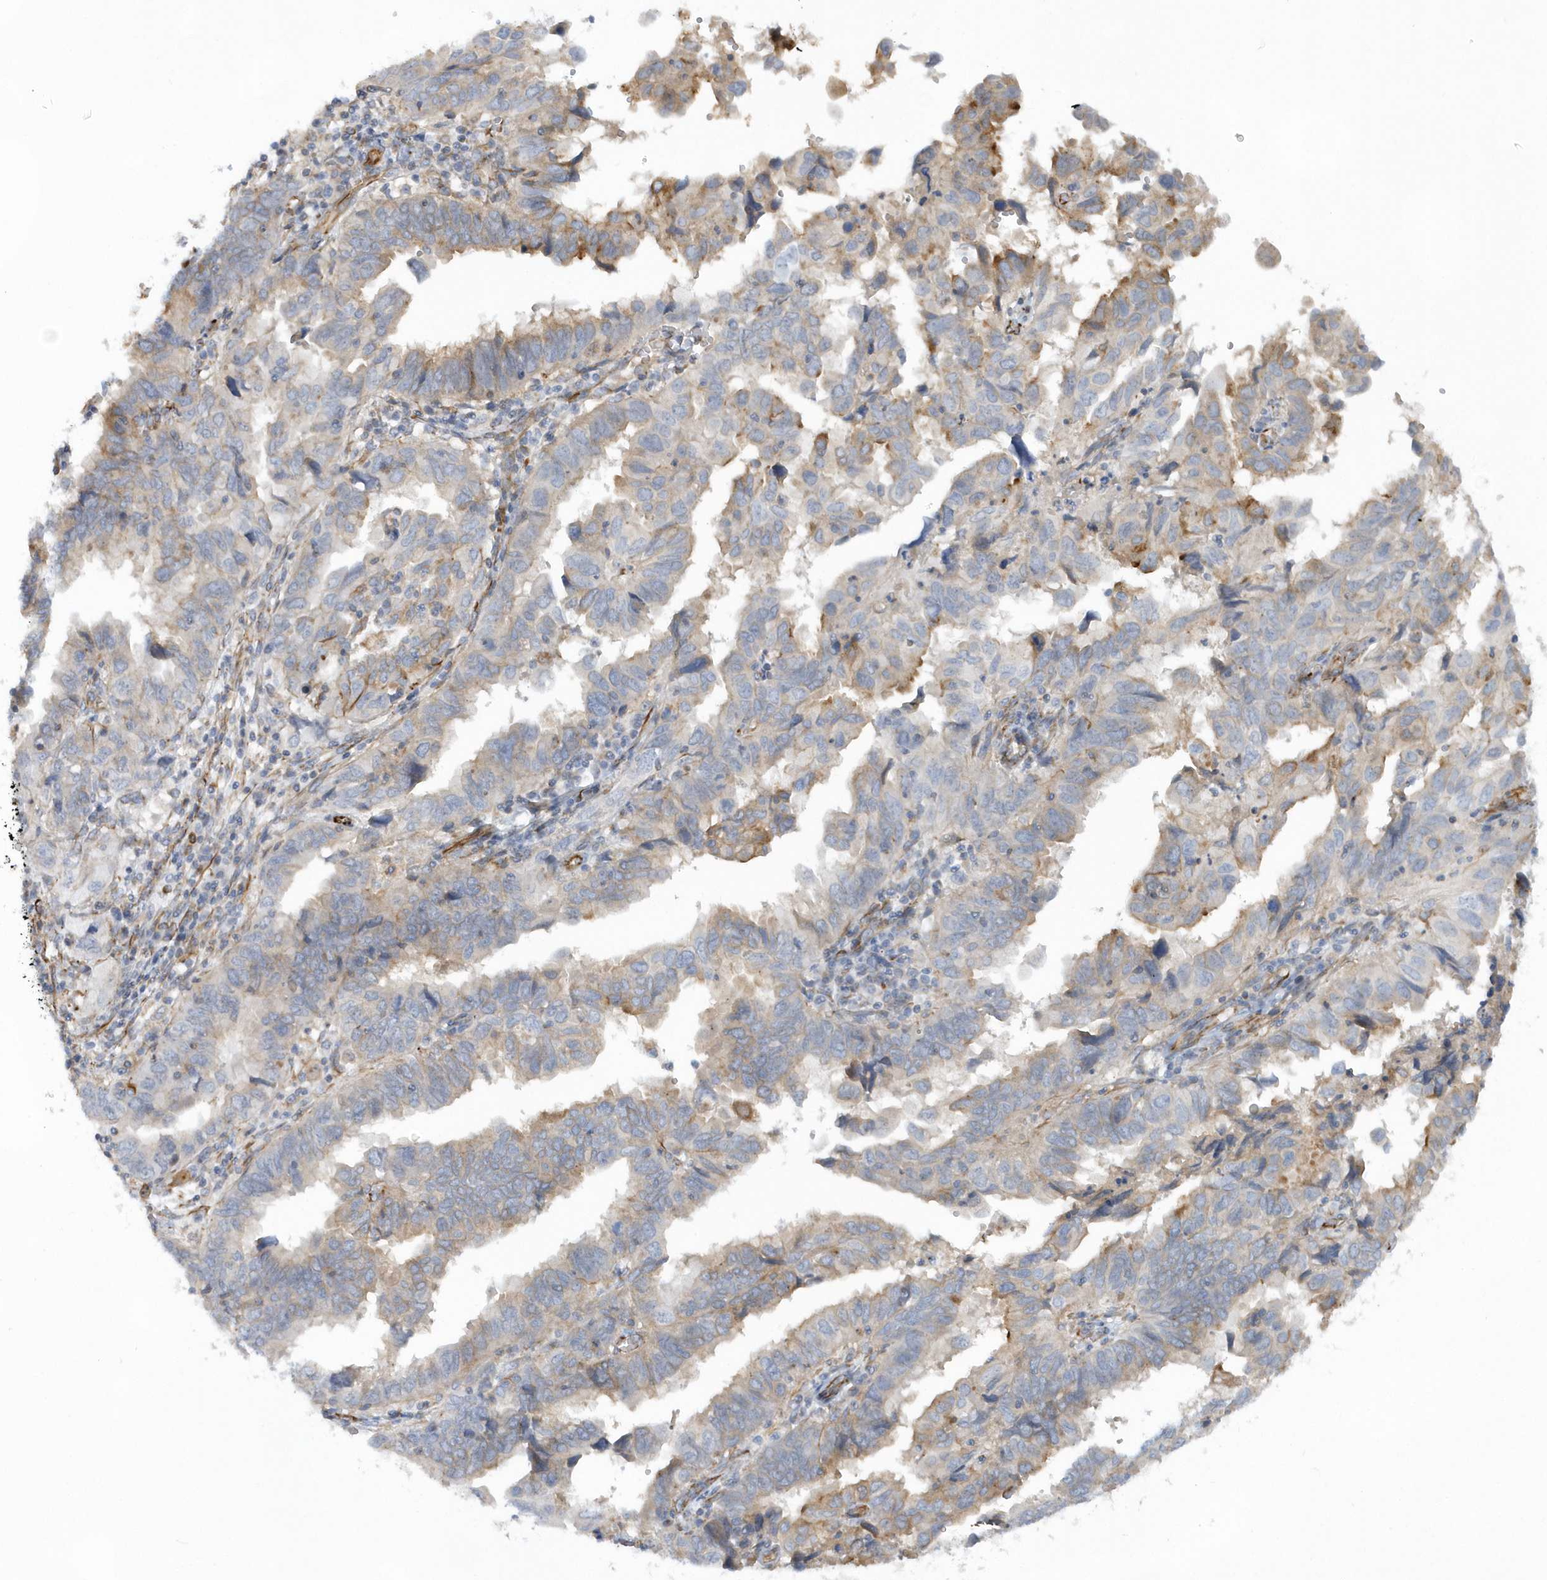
{"staining": {"intensity": "negative", "quantity": "none", "location": "none"}, "tissue": "endometrial cancer", "cell_type": "Tumor cells", "image_type": "cancer", "snomed": [{"axis": "morphology", "description": "Adenocarcinoma, NOS"}, {"axis": "topography", "description": "Uterus"}], "caption": "A photomicrograph of endometrial cancer (adenocarcinoma) stained for a protein displays no brown staining in tumor cells.", "gene": "RAB17", "patient": {"sex": "female", "age": 77}}